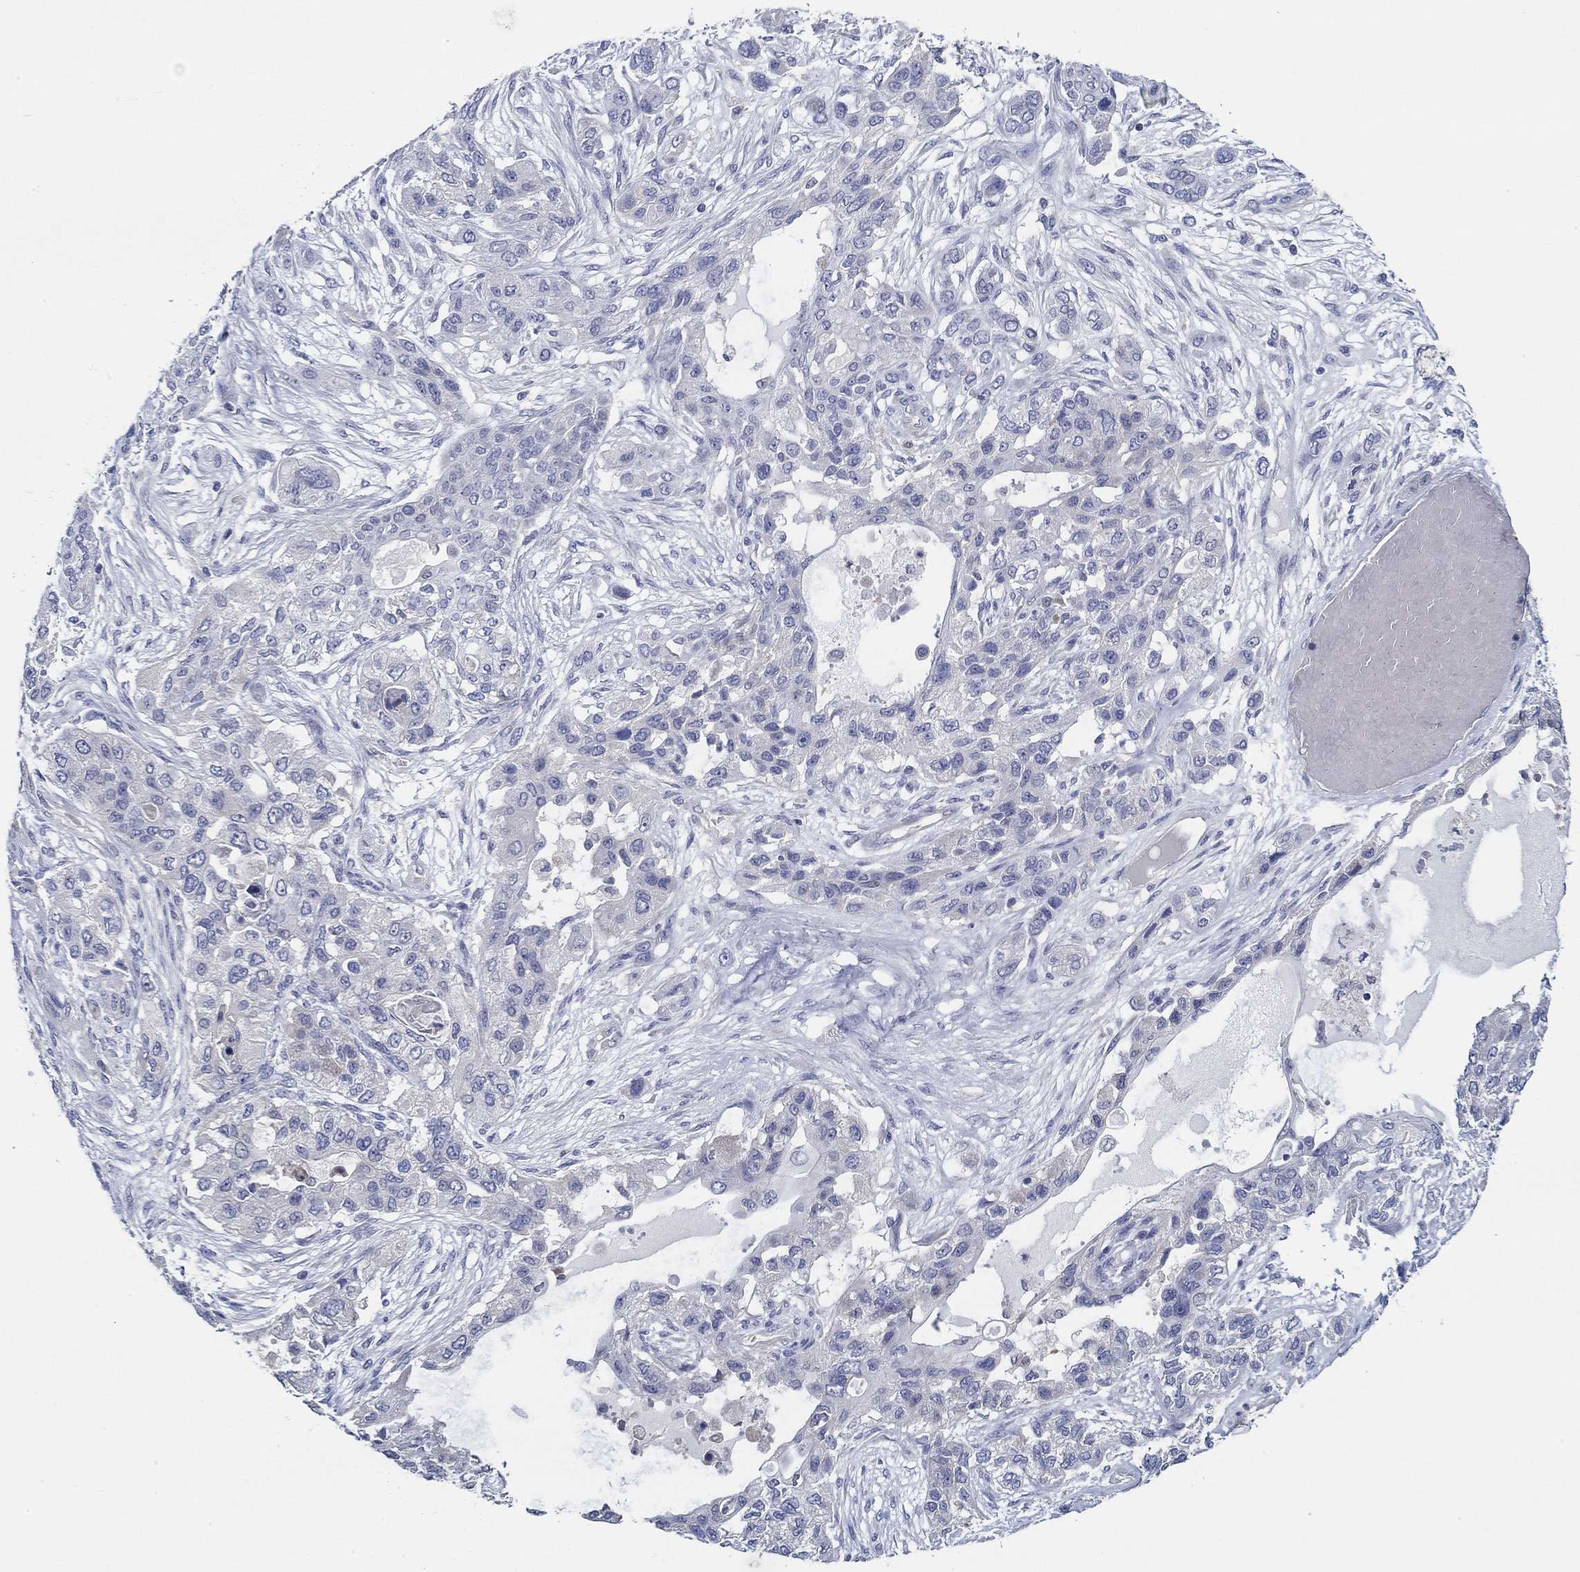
{"staining": {"intensity": "negative", "quantity": "none", "location": "none"}, "tissue": "lung cancer", "cell_type": "Tumor cells", "image_type": "cancer", "snomed": [{"axis": "morphology", "description": "Squamous cell carcinoma, NOS"}, {"axis": "topography", "description": "Lung"}], "caption": "There is no significant staining in tumor cells of lung cancer.", "gene": "CFAP61", "patient": {"sex": "female", "age": 70}}